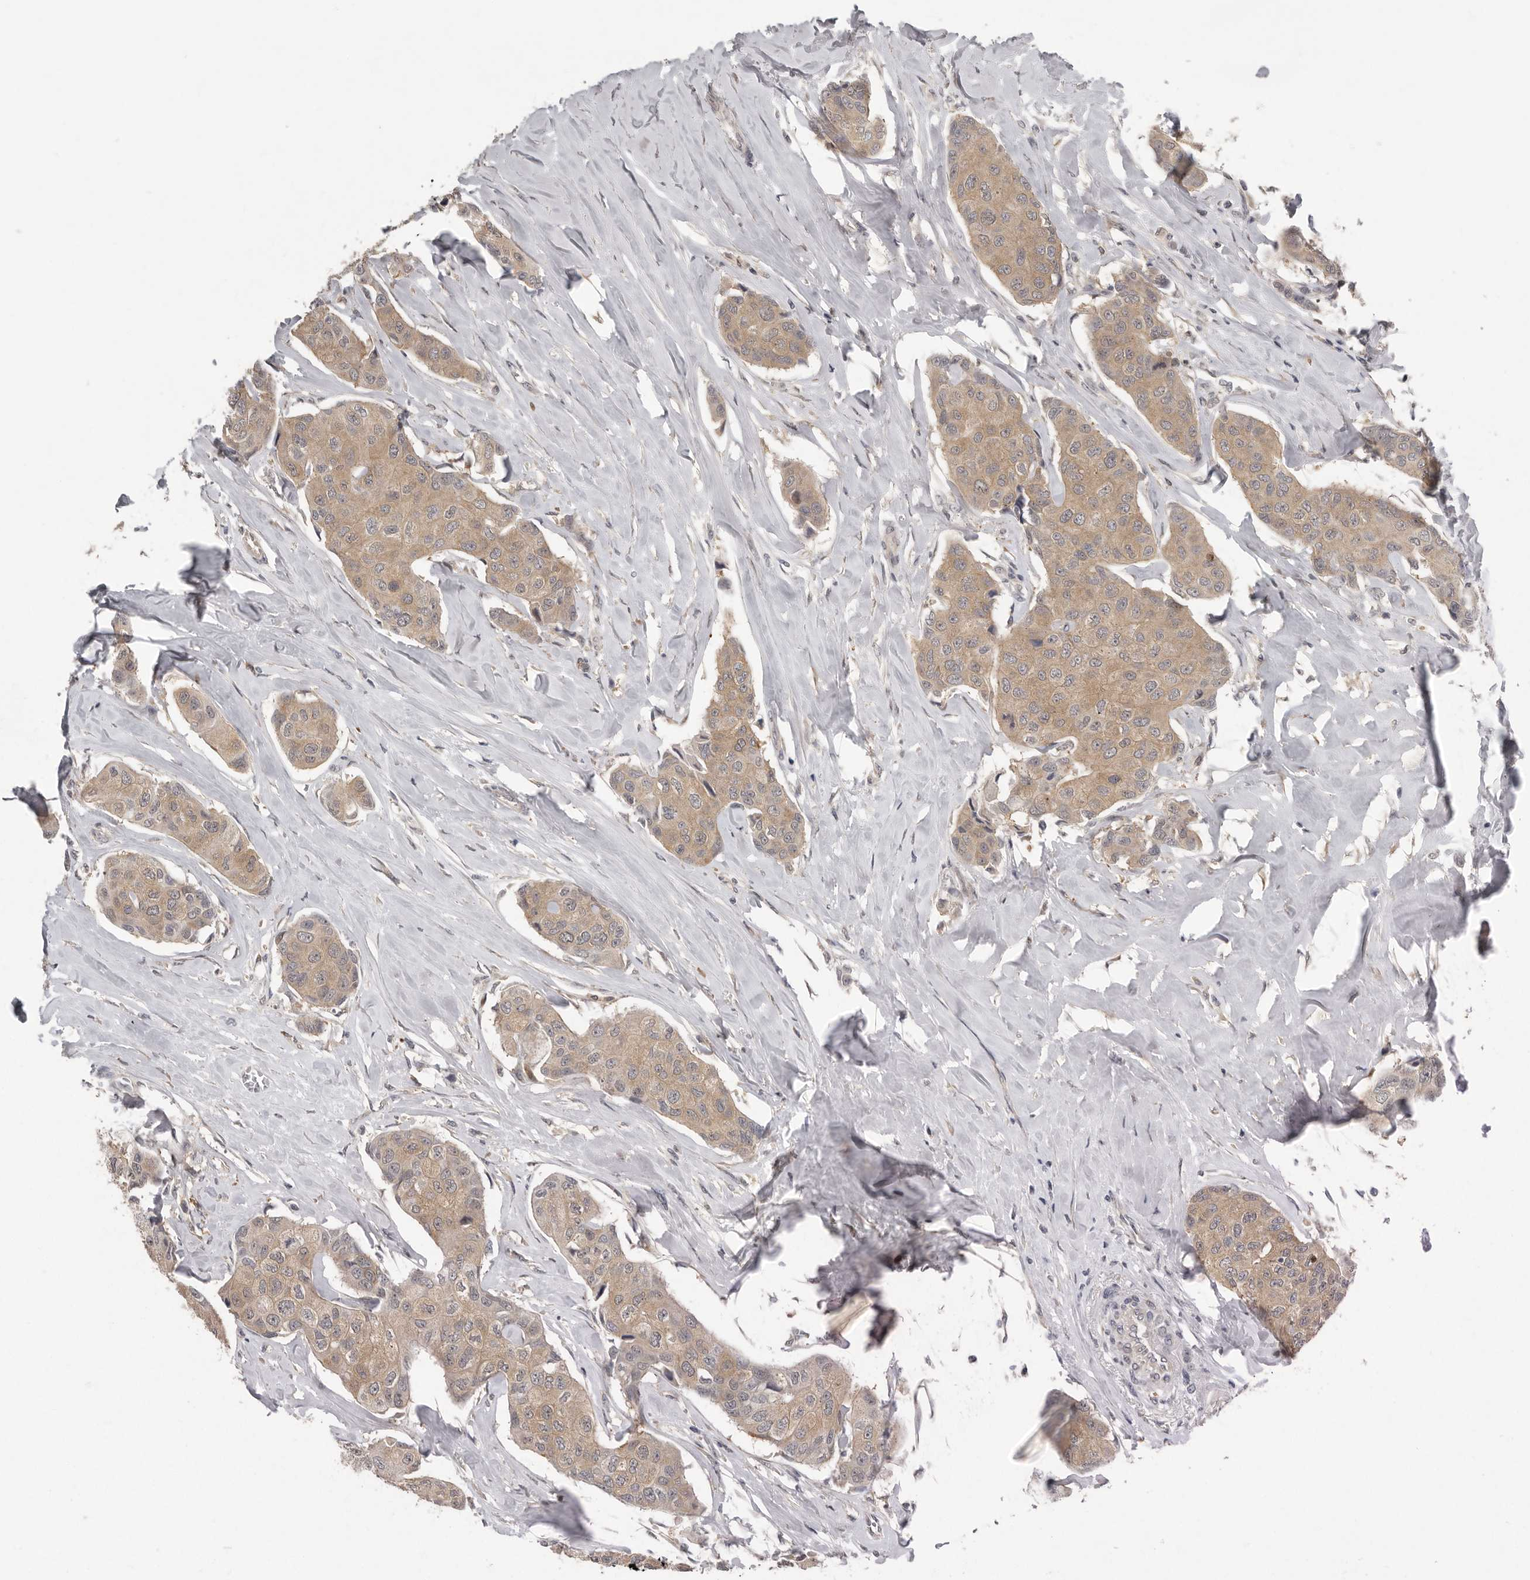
{"staining": {"intensity": "weak", "quantity": ">75%", "location": "cytoplasmic/membranous"}, "tissue": "breast cancer", "cell_type": "Tumor cells", "image_type": "cancer", "snomed": [{"axis": "morphology", "description": "Duct carcinoma"}, {"axis": "topography", "description": "Breast"}], "caption": "Protein staining shows weak cytoplasmic/membranous positivity in approximately >75% of tumor cells in intraductal carcinoma (breast).", "gene": "RALGPS2", "patient": {"sex": "female", "age": 80}}